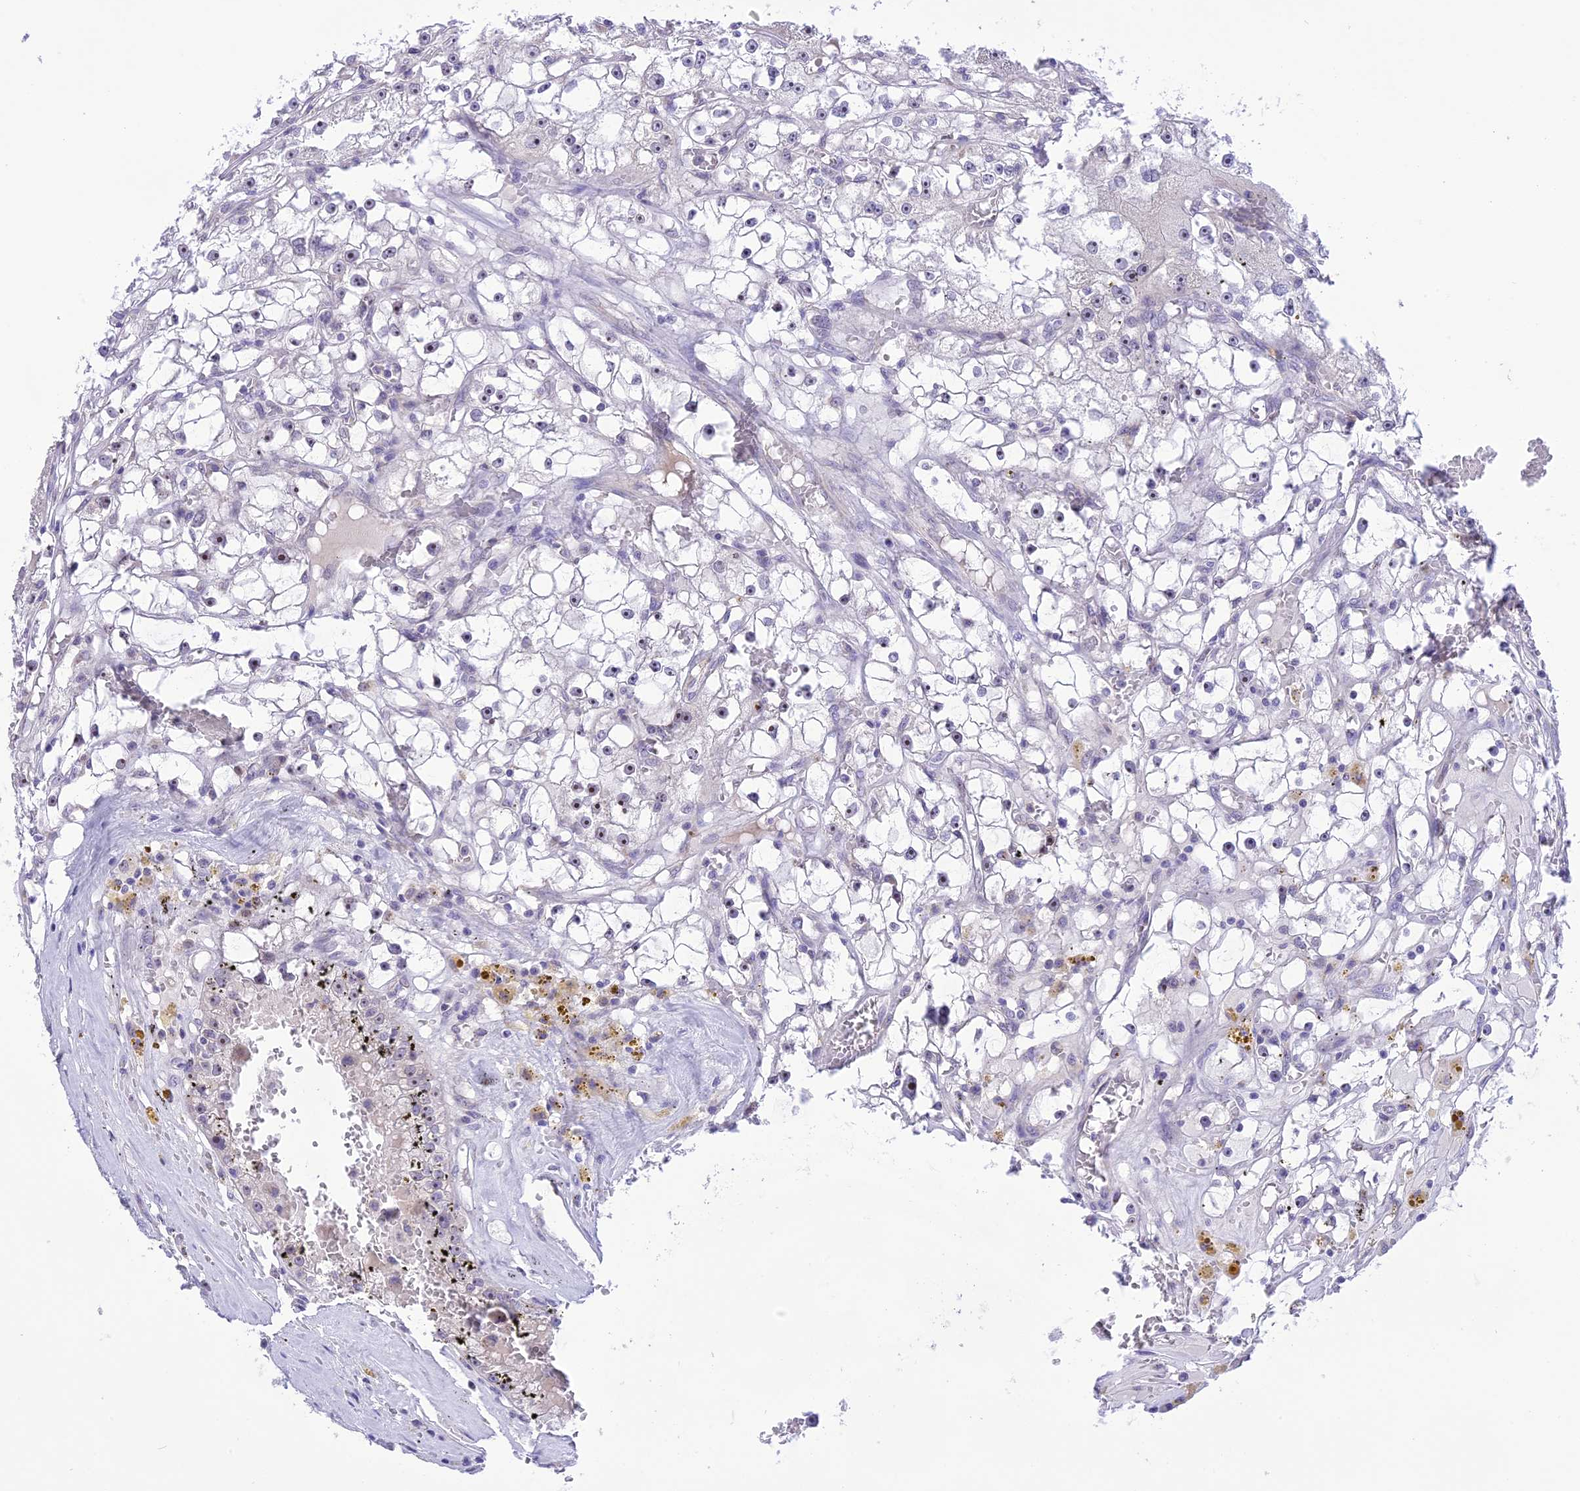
{"staining": {"intensity": "weak", "quantity": "<25%", "location": "nuclear"}, "tissue": "renal cancer", "cell_type": "Tumor cells", "image_type": "cancer", "snomed": [{"axis": "morphology", "description": "Adenocarcinoma, NOS"}, {"axis": "topography", "description": "Kidney"}], "caption": "This is an immunohistochemistry (IHC) image of human renal cancer. There is no positivity in tumor cells.", "gene": "CMSS1", "patient": {"sex": "male", "age": 56}}